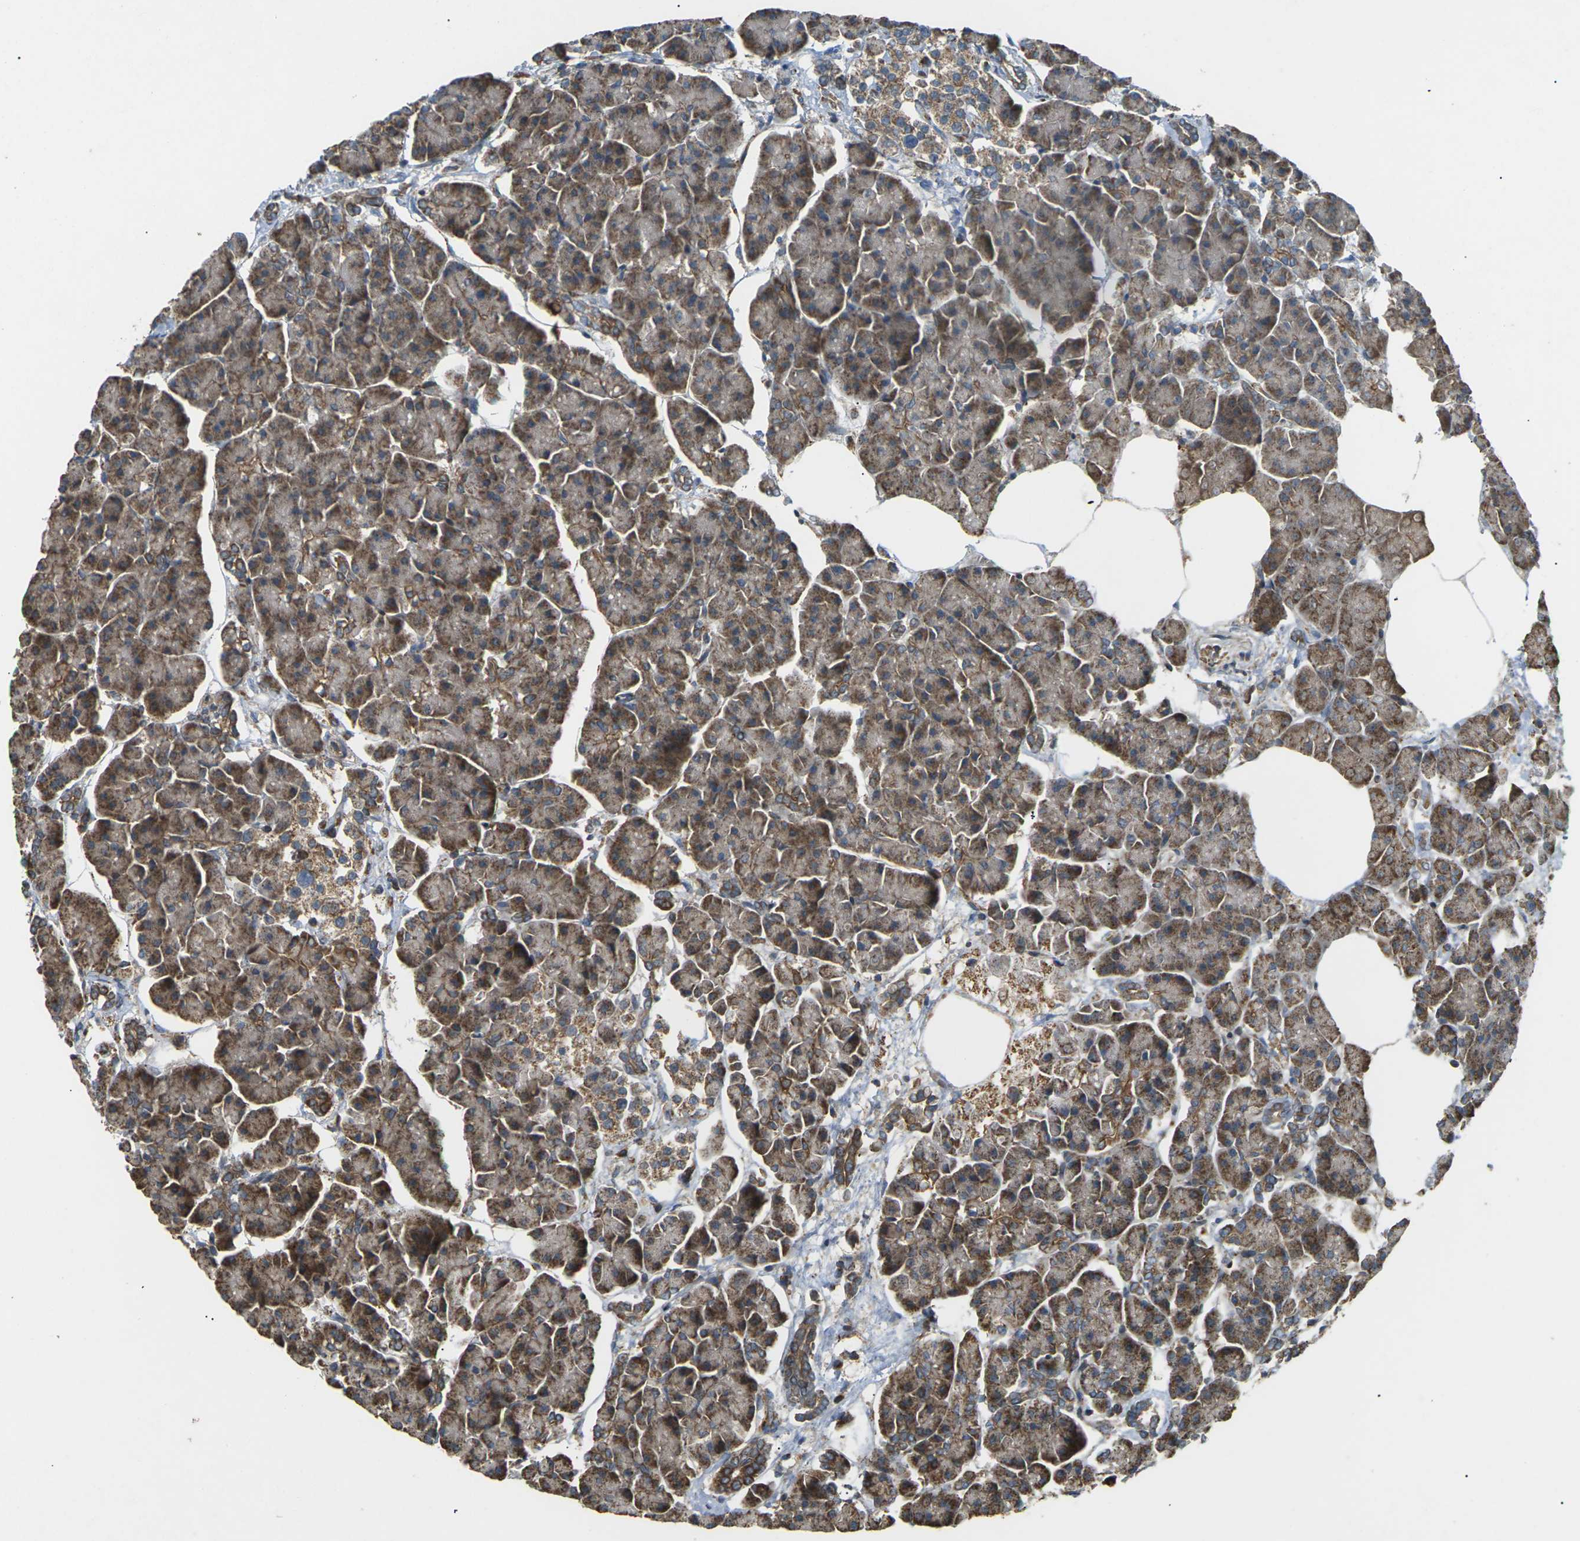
{"staining": {"intensity": "moderate", "quantity": ">75%", "location": "cytoplasmic/membranous"}, "tissue": "pancreas", "cell_type": "Exocrine glandular cells", "image_type": "normal", "snomed": [{"axis": "morphology", "description": "Normal tissue, NOS"}, {"axis": "topography", "description": "Pancreas"}], "caption": "This is an image of immunohistochemistry (IHC) staining of benign pancreas, which shows moderate positivity in the cytoplasmic/membranous of exocrine glandular cells.", "gene": "KSR1", "patient": {"sex": "female", "age": 70}}